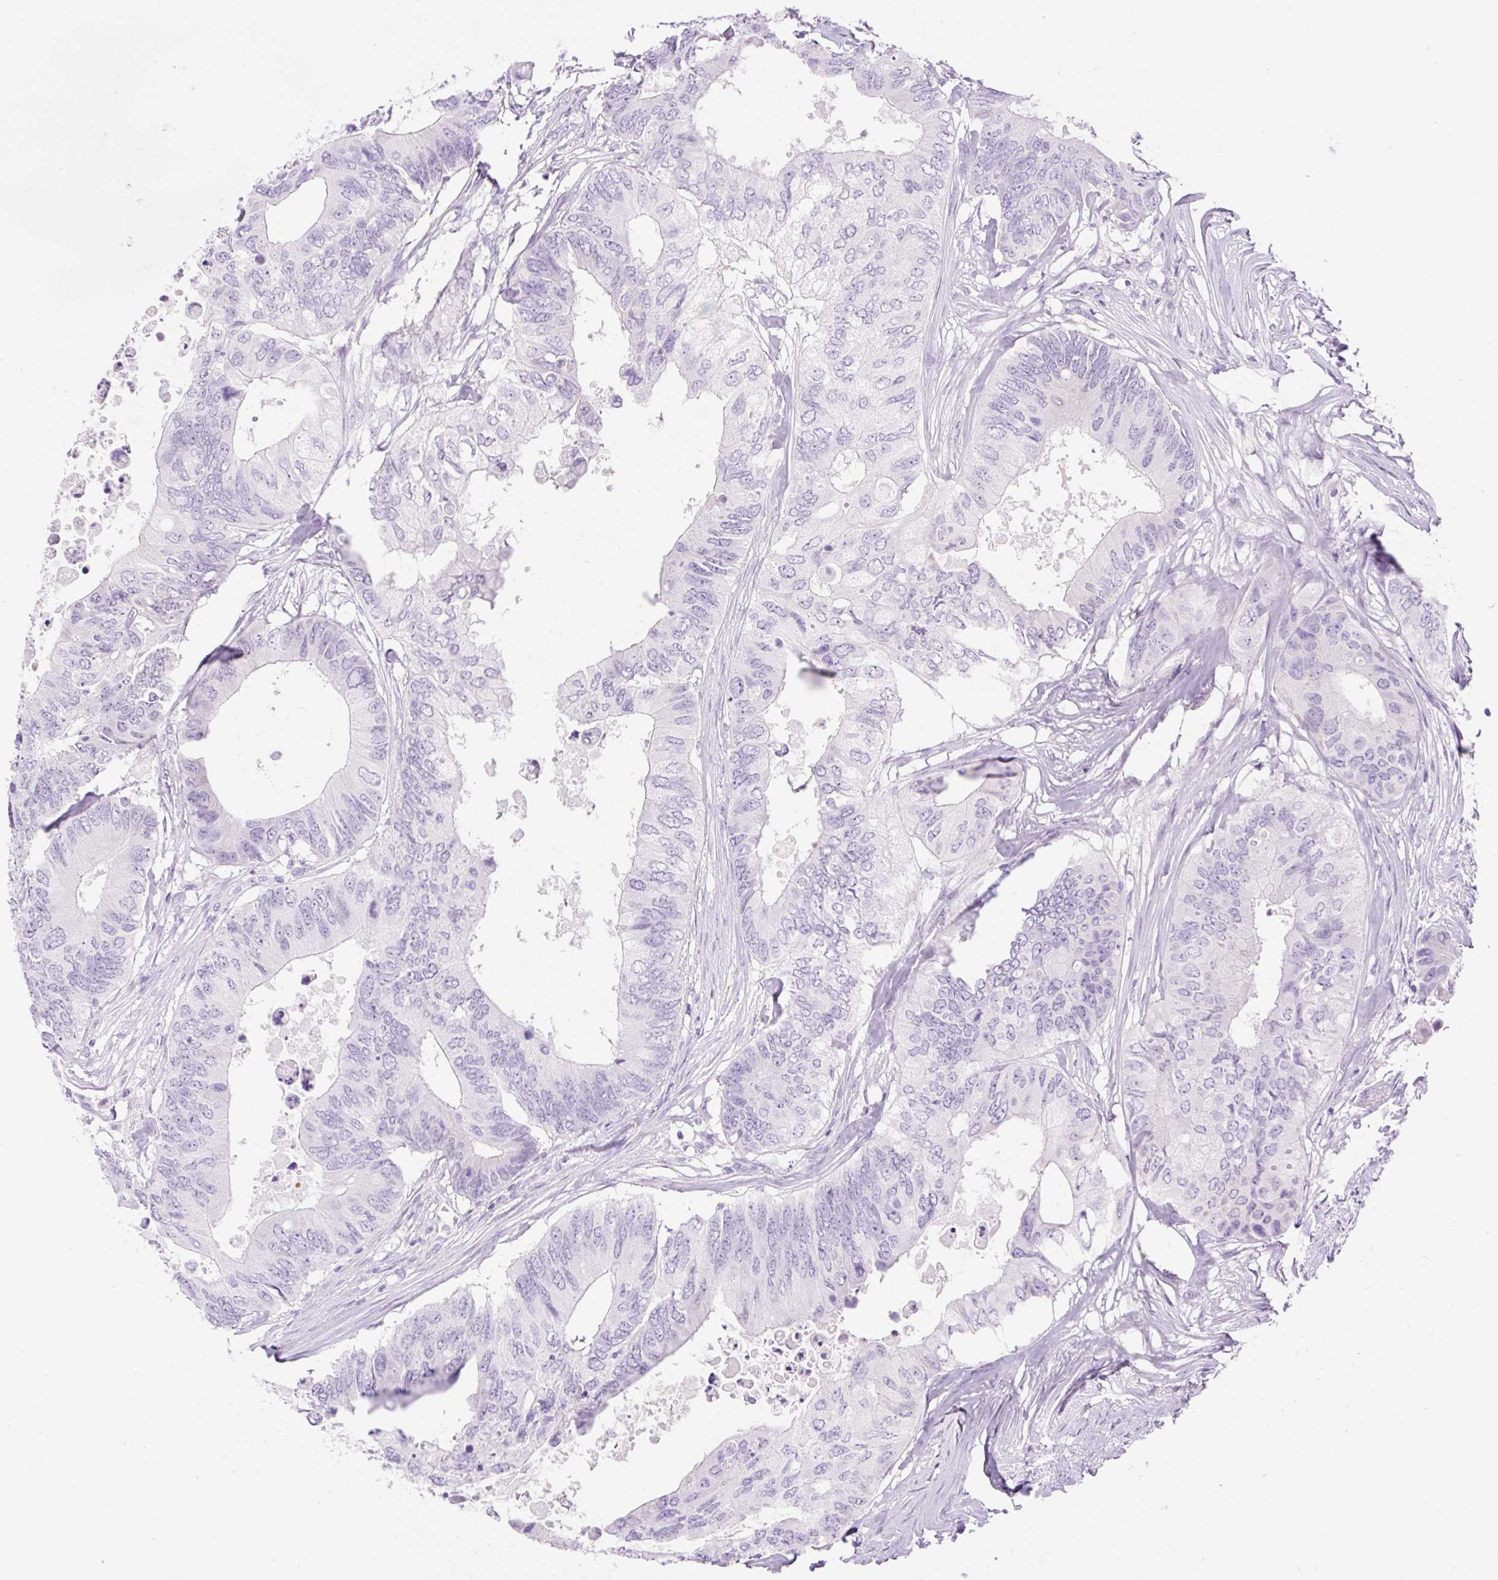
{"staining": {"intensity": "negative", "quantity": "none", "location": "none"}, "tissue": "colorectal cancer", "cell_type": "Tumor cells", "image_type": "cancer", "snomed": [{"axis": "morphology", "description": "Adenocarcinoma, NOS"}, {"axis": "topography", "description": "Colon"}], "caption": "Histopathology image shows no significant protein expression in tumor cells of adenocarcinoma (colorectal).", "gene": "PALM3", "patient": {"sex": "male", "age": 71}}